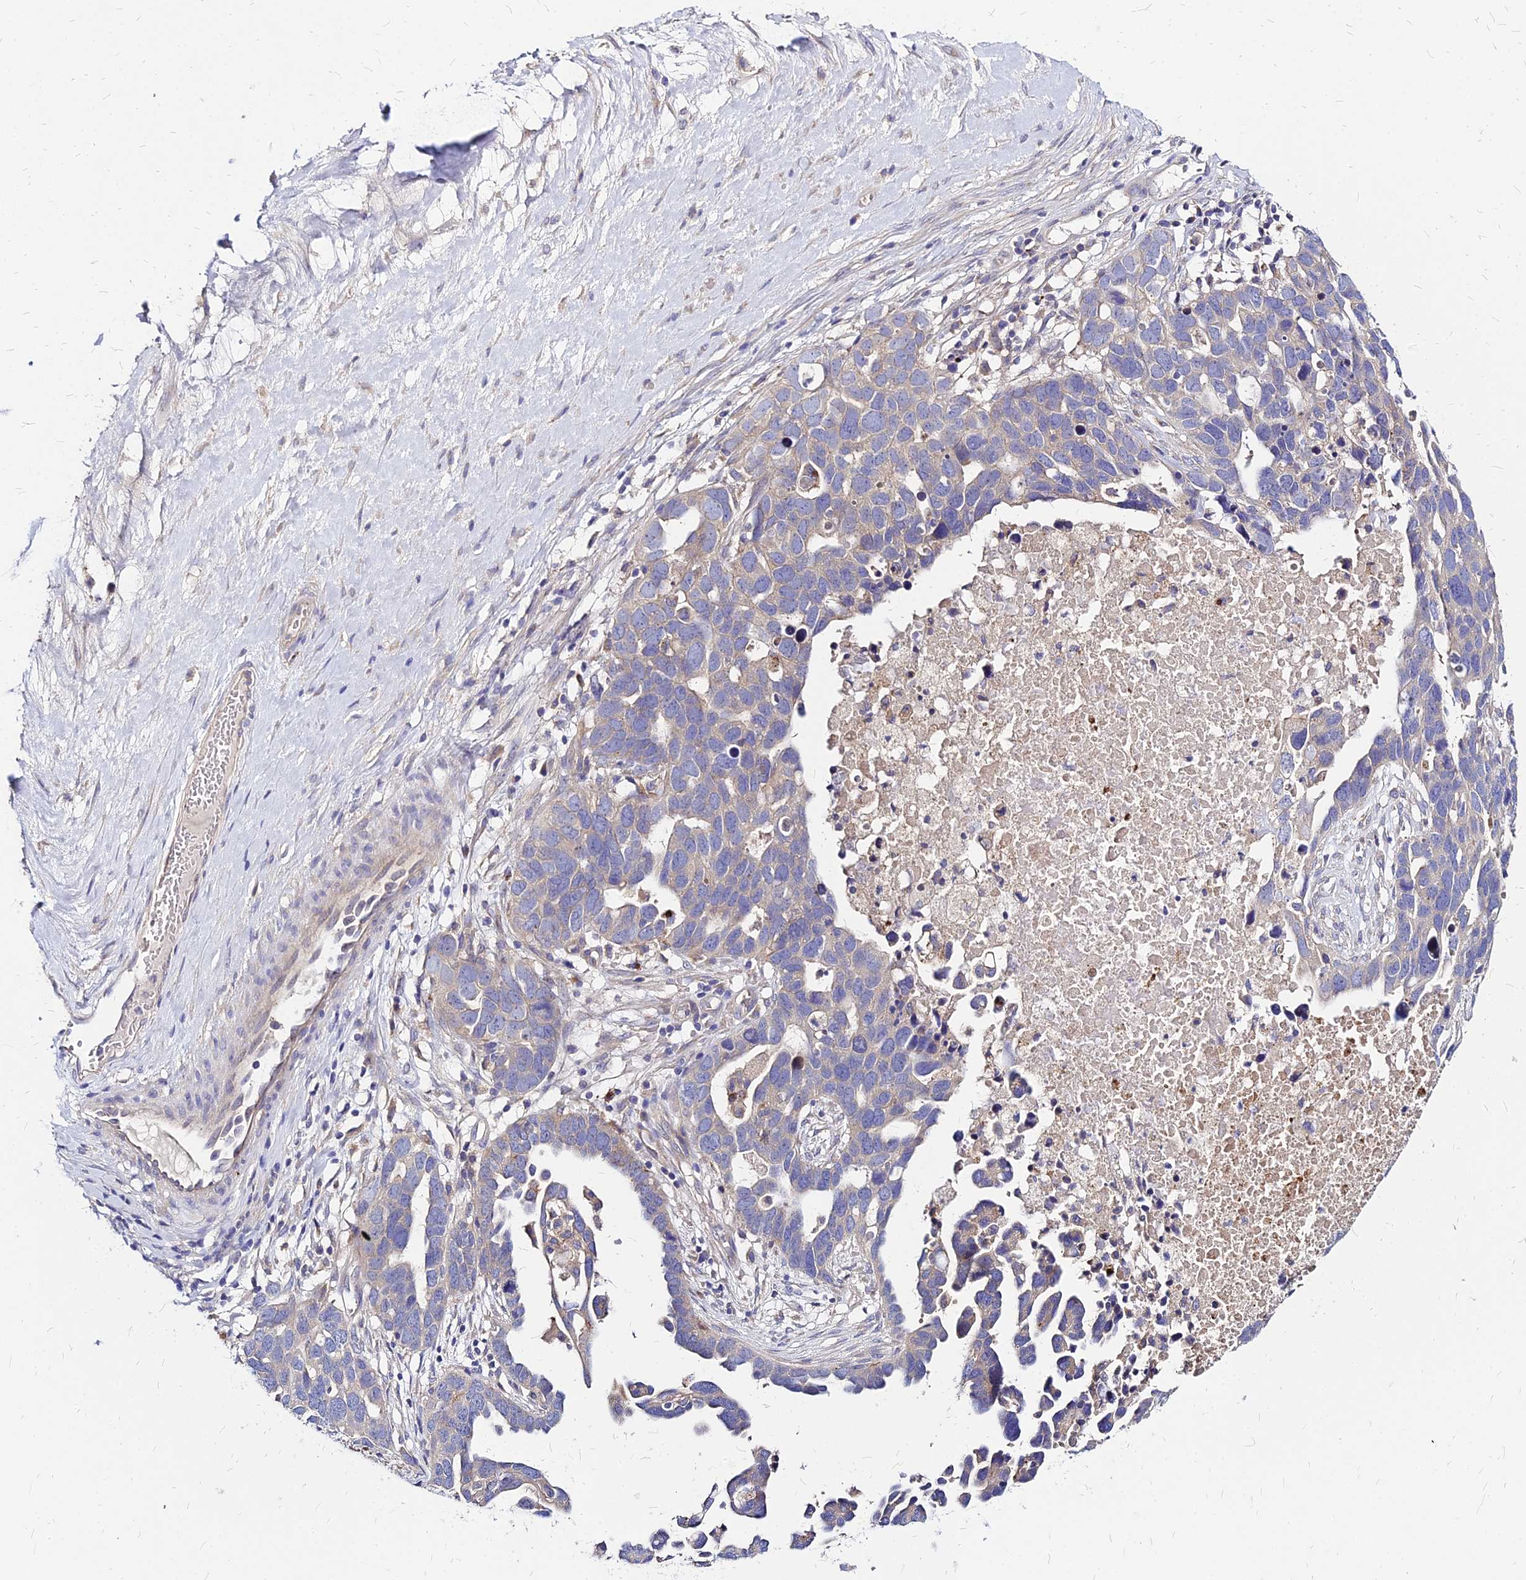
{"staining": {"intensity": "negative", "quantity": "none", "location": "none"}, "tissue": "ovarian cancer", "cell_type": "Tumor cells", "image_type": "cancer", "snomed": [{"axis": "morphology", "description": "Cystadenocarcinoma, serous, NOS"}, {"axis": "topography", "description": "Ovary"}], "caption": "The IHC micrograph has no significant staining in tumor cells of ovarian cancer (serous cystadenocarcinoma) tissue. (Stains: DAB IHC with hematoxylin counter stain, Microscopy: brightfield microscopy at high magnification).", "gene": "COMMD10", "patient": {"sex": "female", "age": 54}}